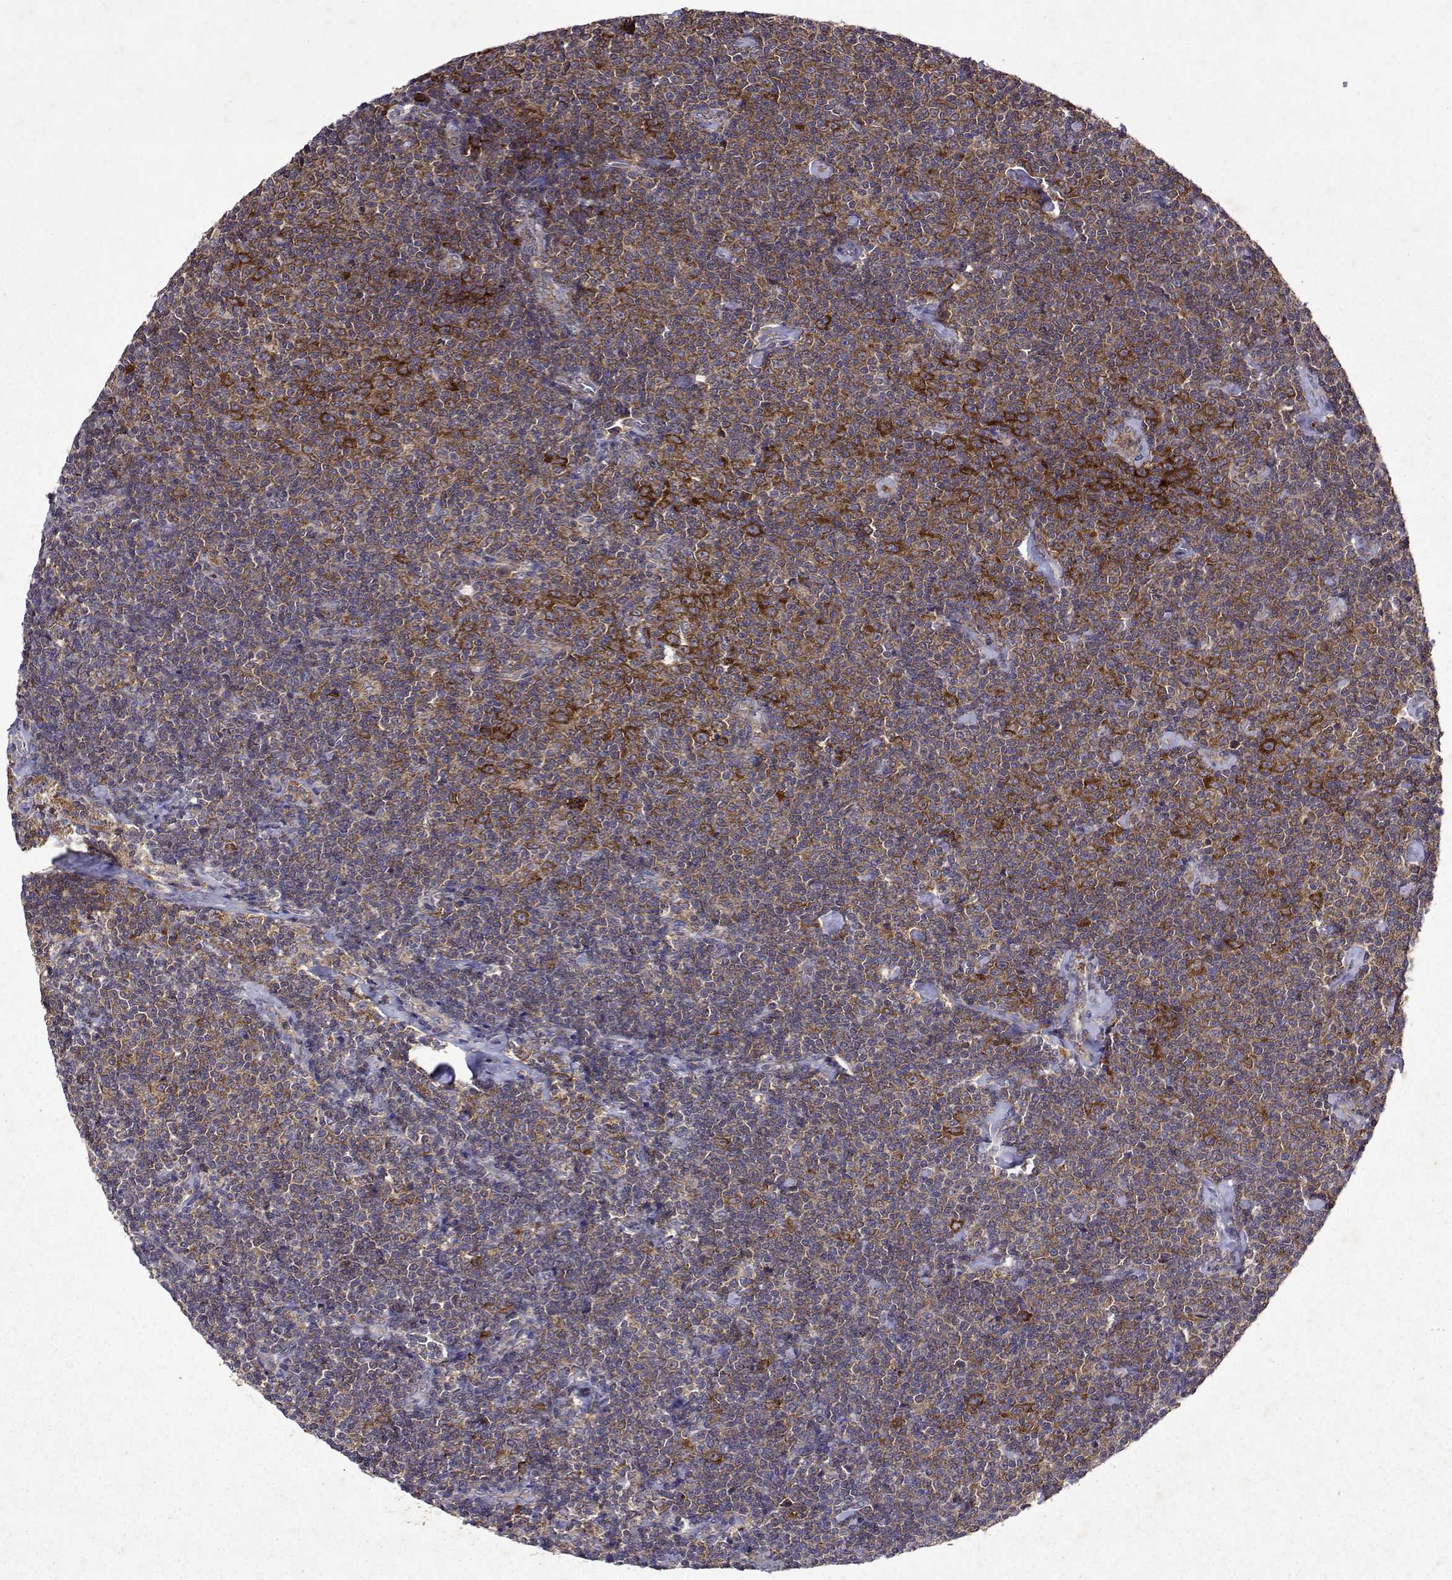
{"staining": {"intensity": "moderate", "quantity": ">75%", "location": "cytoplasmic/membranous"}, "tissue": "lymphoma", "cell_type": "Tumor cells", "image_type": "cancer", "snomed": [{"axis": "morphology", "description": "Malignant lymphoma, non-Hodgkin's type, Low grade"}, {"axis": "topography", "description": "Lymph node"}], "caption": "A brown stain highlights moderate cytoplasmic/membranous expression of a protein in lymphoma tumor cells. The protein is stained brown, and the nuclei are stained in blue (DAB IHC with brightfield microscopy, high magnification).", "gene": "TARBP2", "patient": {"sex": "male", "age": 81}}